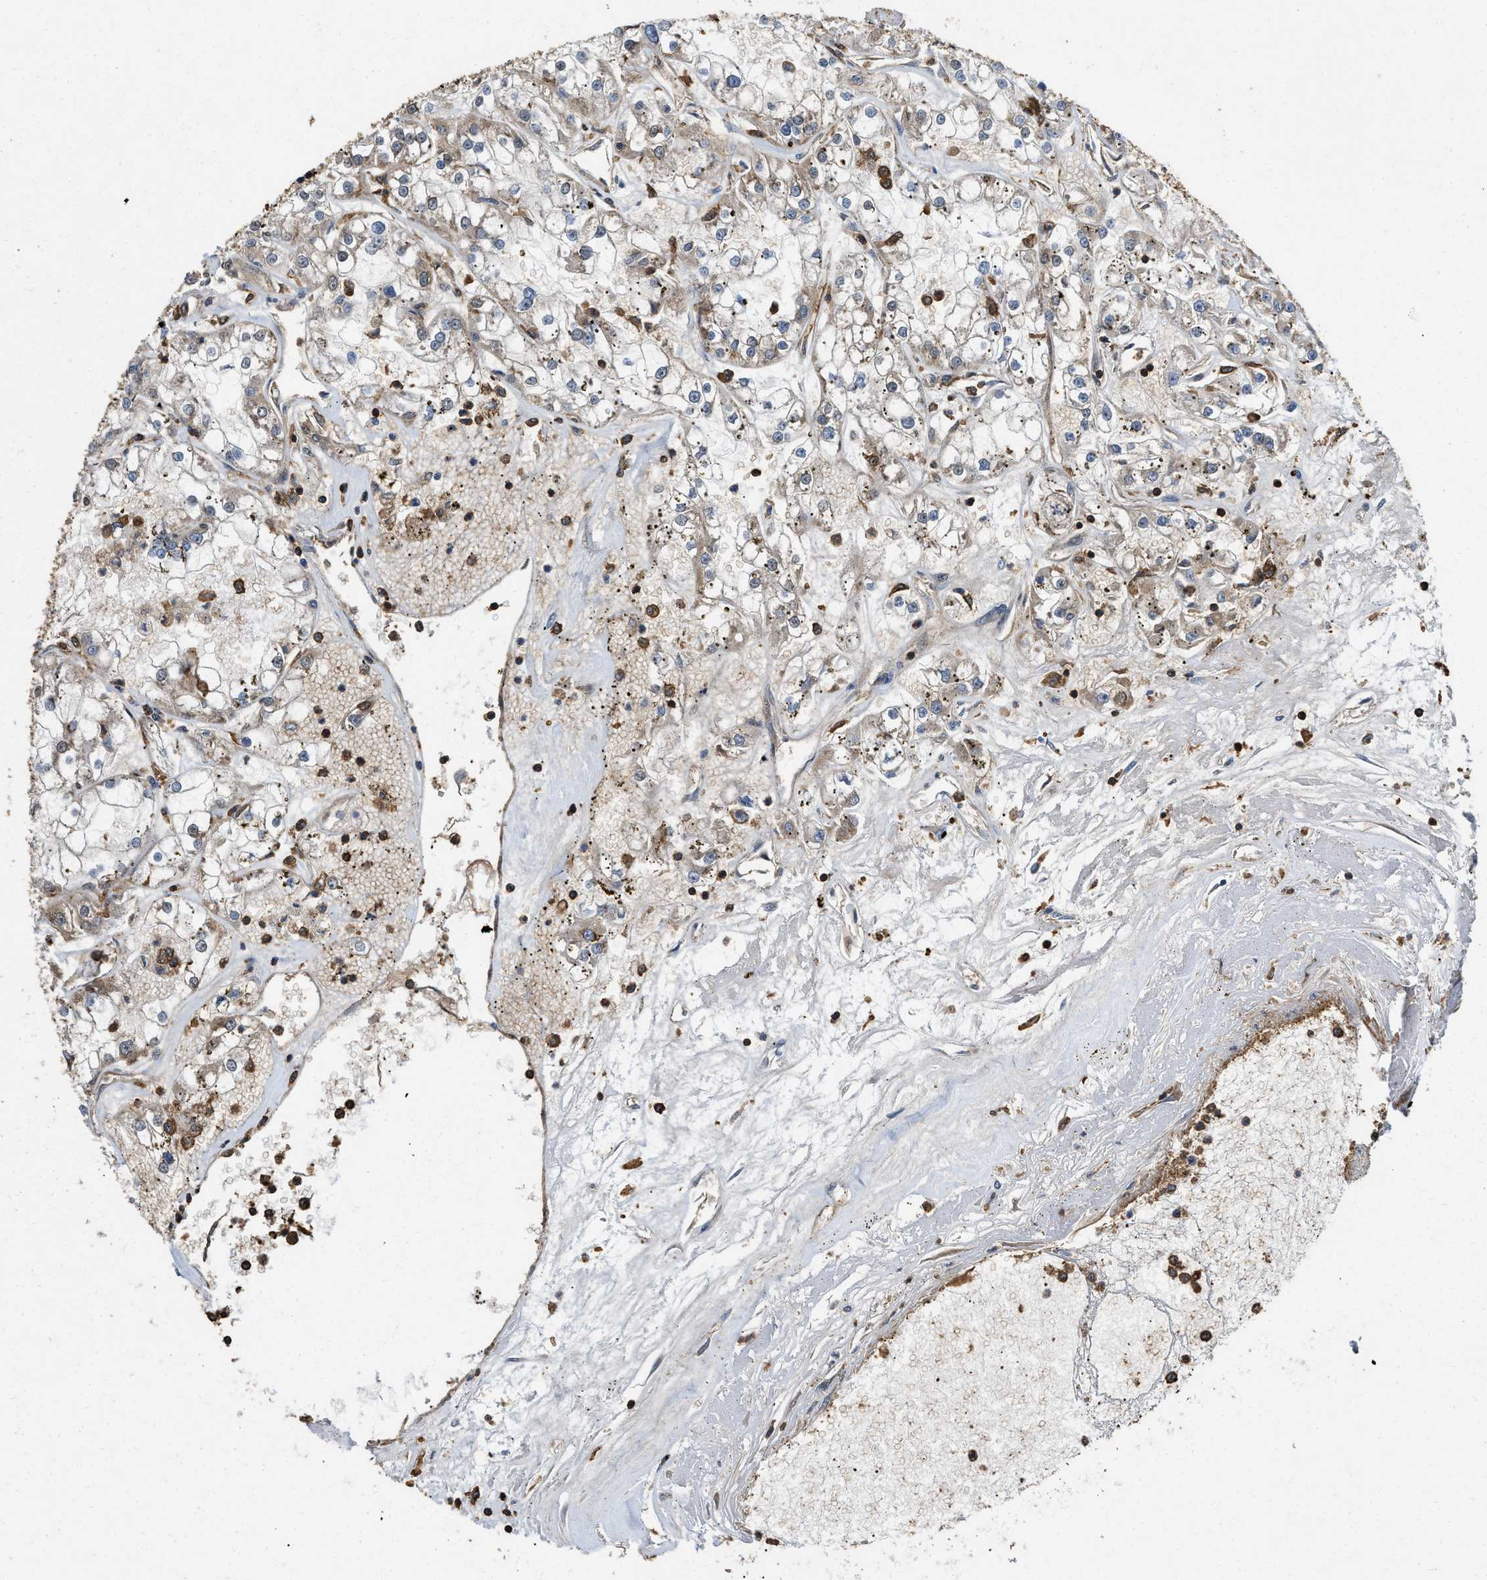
{"staining": {"intensity": "weak", "quantity": "<25%", "location": "cytoplasmic/membranous"}, "tissue": "renal cancer", "cell_type": "Tumor cells", "image_type": "cancer", "snomed": [{"axis": "morphology", "description": "Adenocarcinoma, NOS"}, {"axis": "topography", "description": "Kidney"}], "caption": "Immunohistochemistry of renal cancer displays no staining in tumor cells. (Brightfield microscopy of DAB IHC at high magnification).", "gene": "LINGO2", "patient": {"sex": "female", "age": 52}}